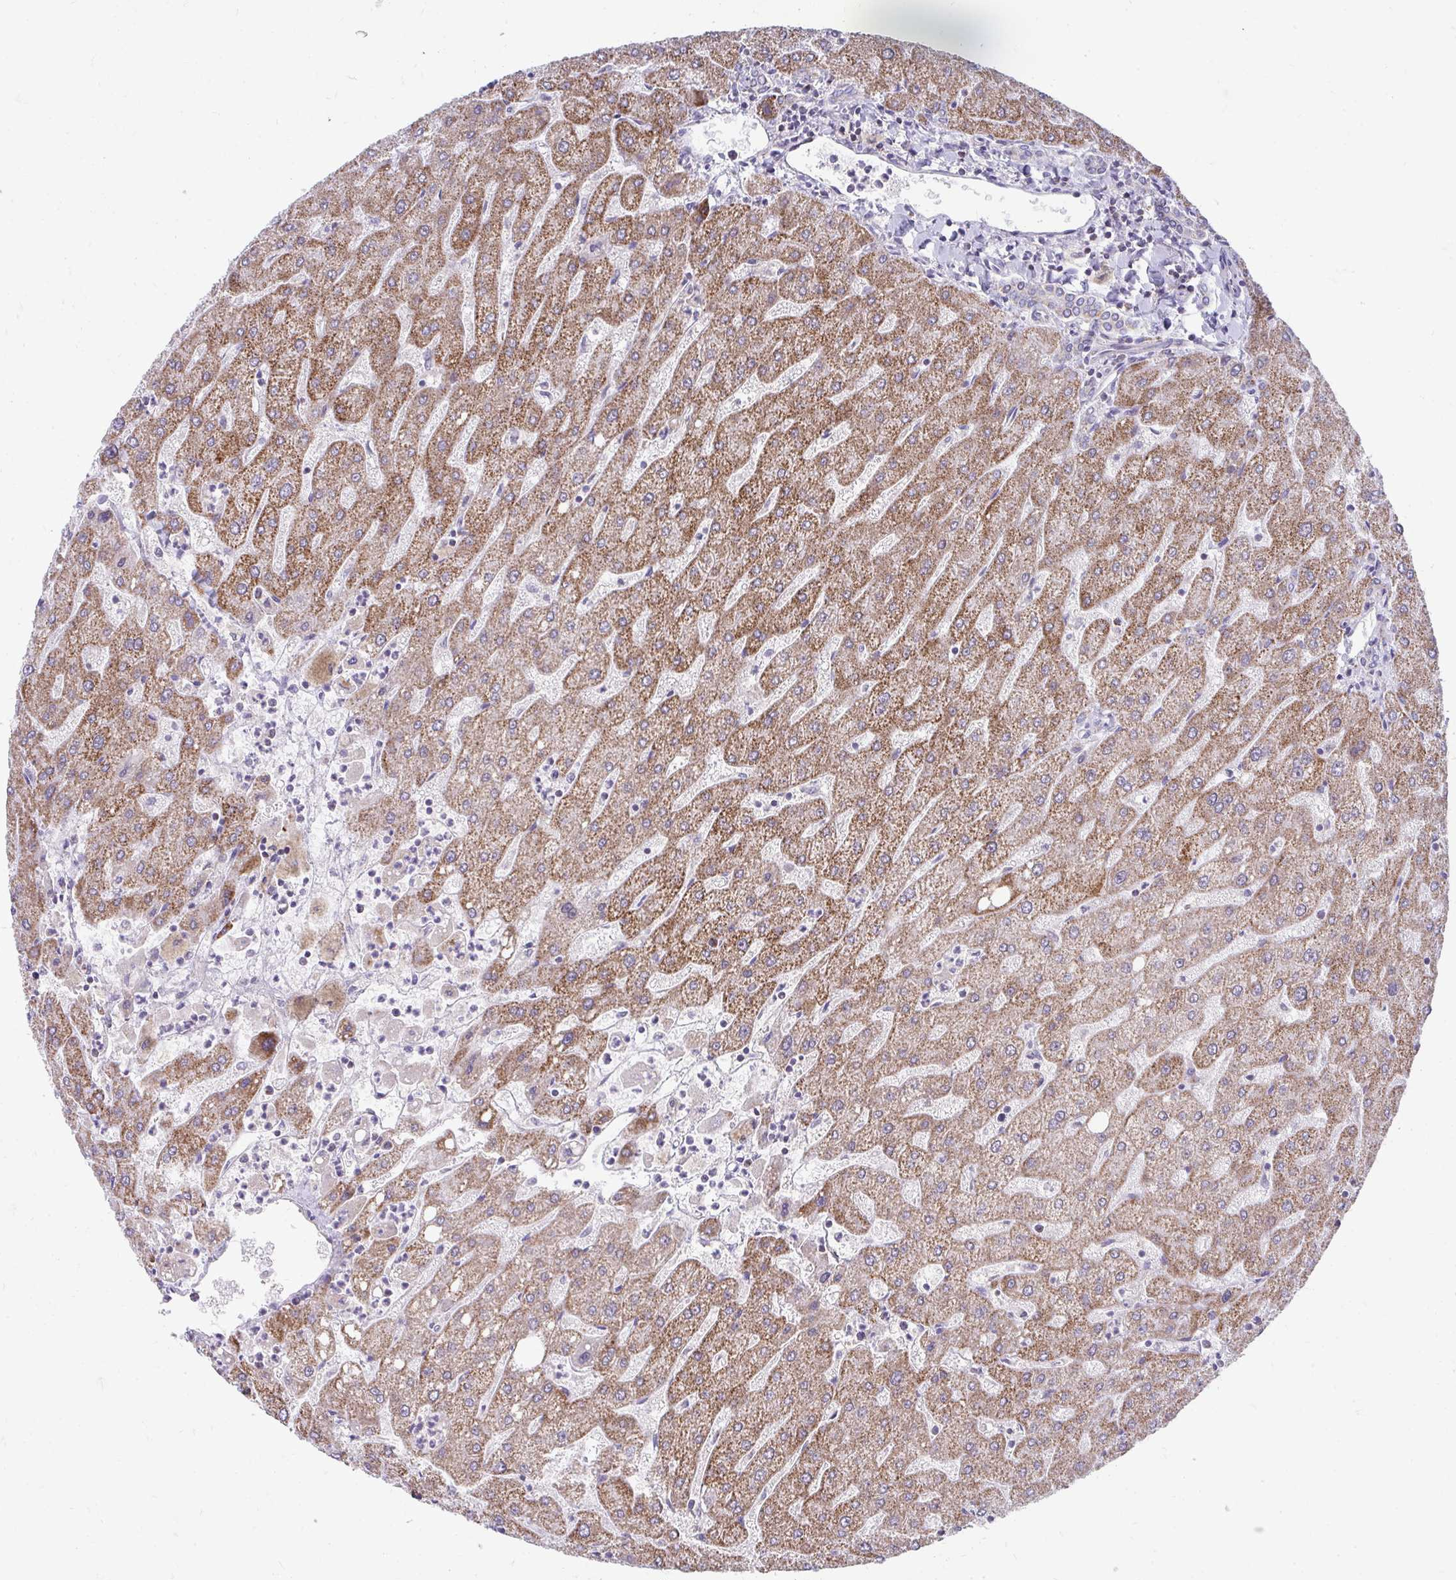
{"staining": {"intensity": "negative", "quantity": "none", "location": "none"}, "tissue": "liver", "cell_type": "Cholangiocytes", "image_type": "normal", "snomed": [{"axis": "morphology", "description": "Normal tissue, NOS"}, {"axis": "topography", "description": "Liver"}], "caption": "This is an IHC histopathology image of unremarkable liver. There is no expression in cholangiocytes.", "gene": "PRRG3", "patient": {"sex": "male", "age": 67}}